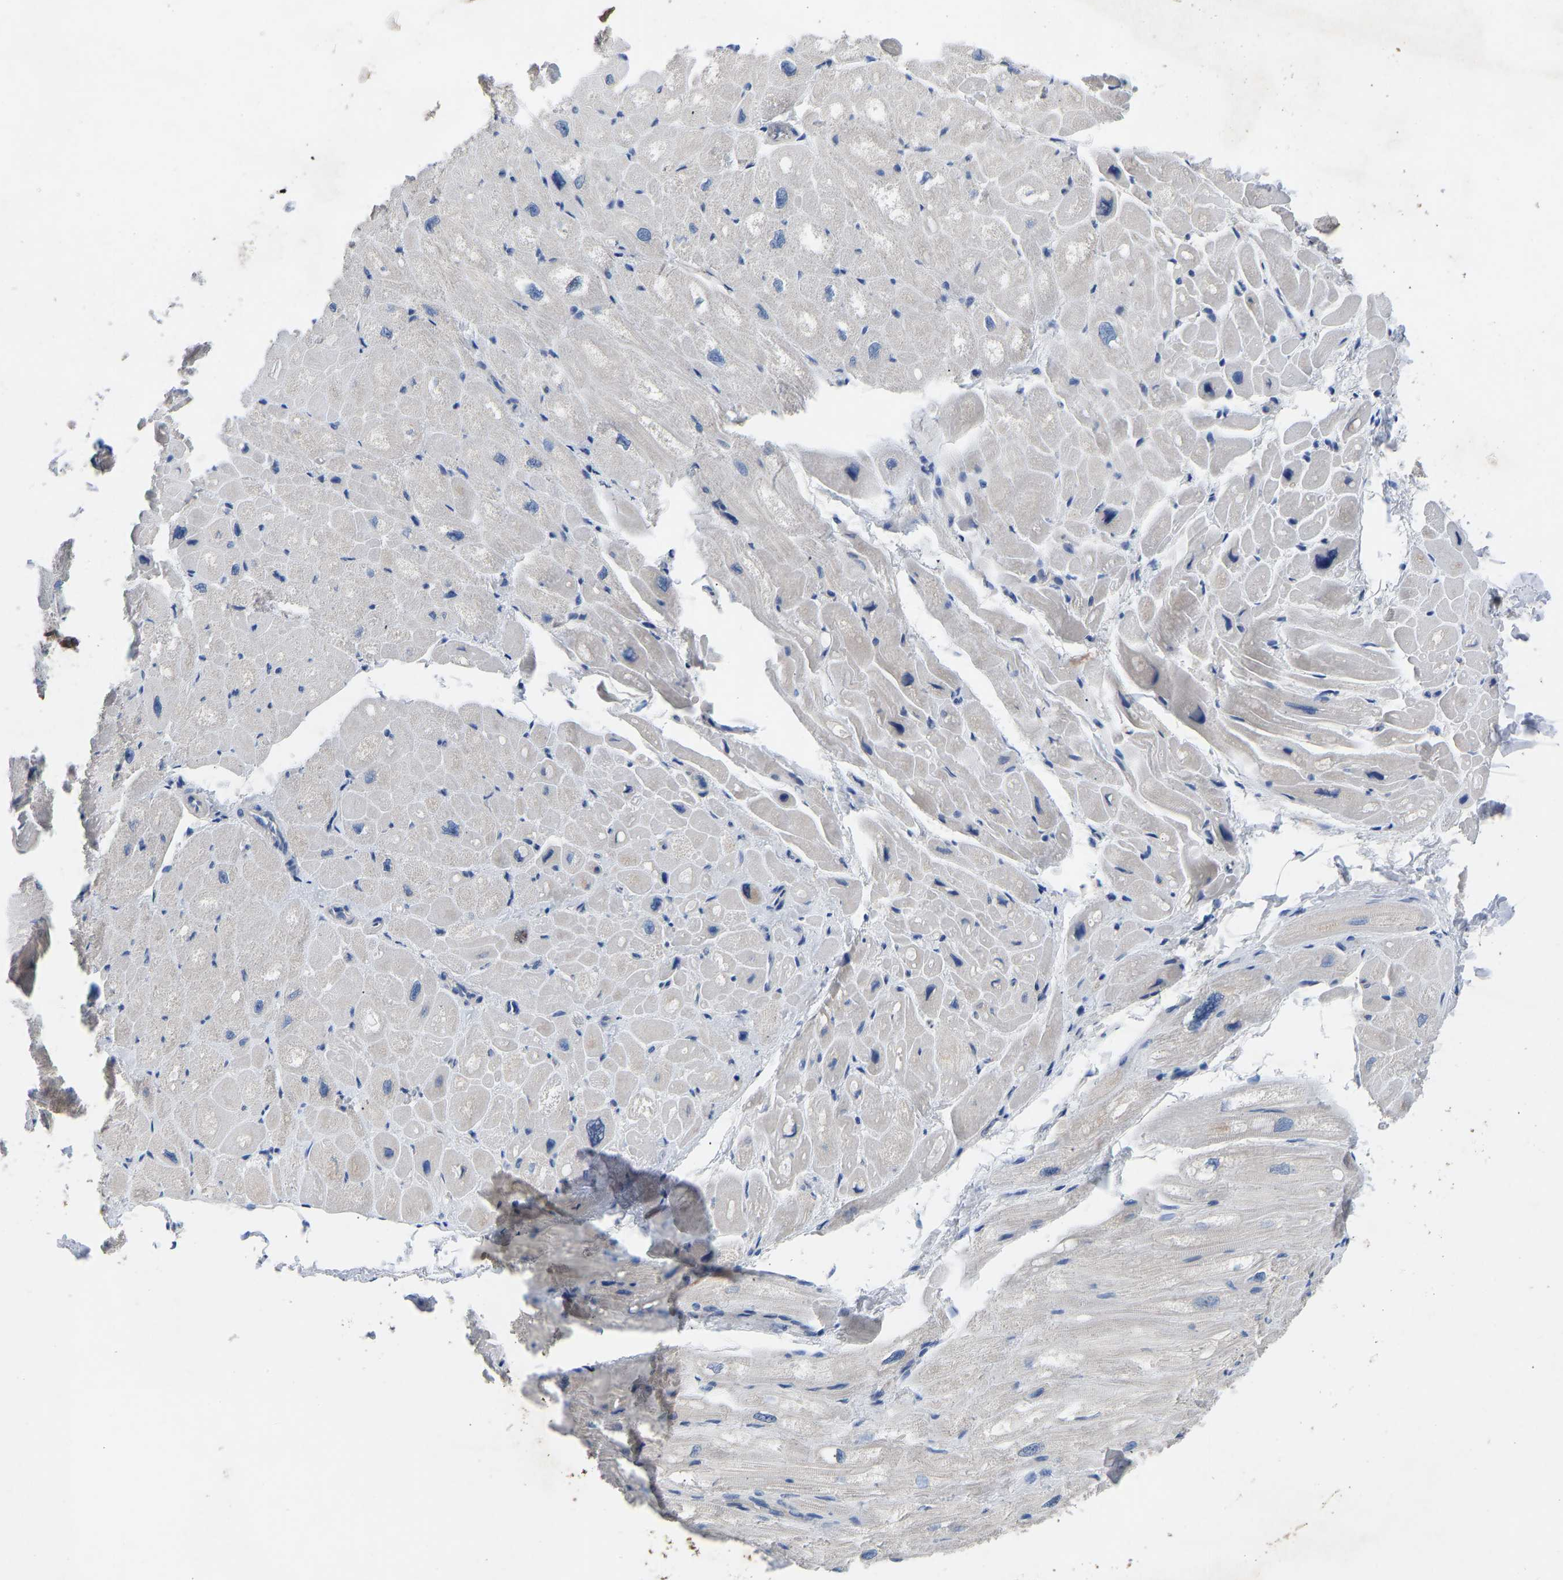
{"staining": {"intensity": "negative", "quantity": "none", "location": "none"}, "tissue": "heart muscle", "cell_type": "Cardiomyocytes", "image_type": "normal", "snomed": [{"axis": "morphology", "description": "Normal tissue, NOS"}, {"axis": "topography", "description": "Heart"}], "caption": "Cardiomyocytes are negative for brown protein staining in normal heart muscle. The staining is performed using DAB (3,3'-diaminobenzidine) brown chromogen with nuclei counter-stained in using hematoxylin.", "gene": "RBP1", "patient": {"sex": "male", "age": 49}}